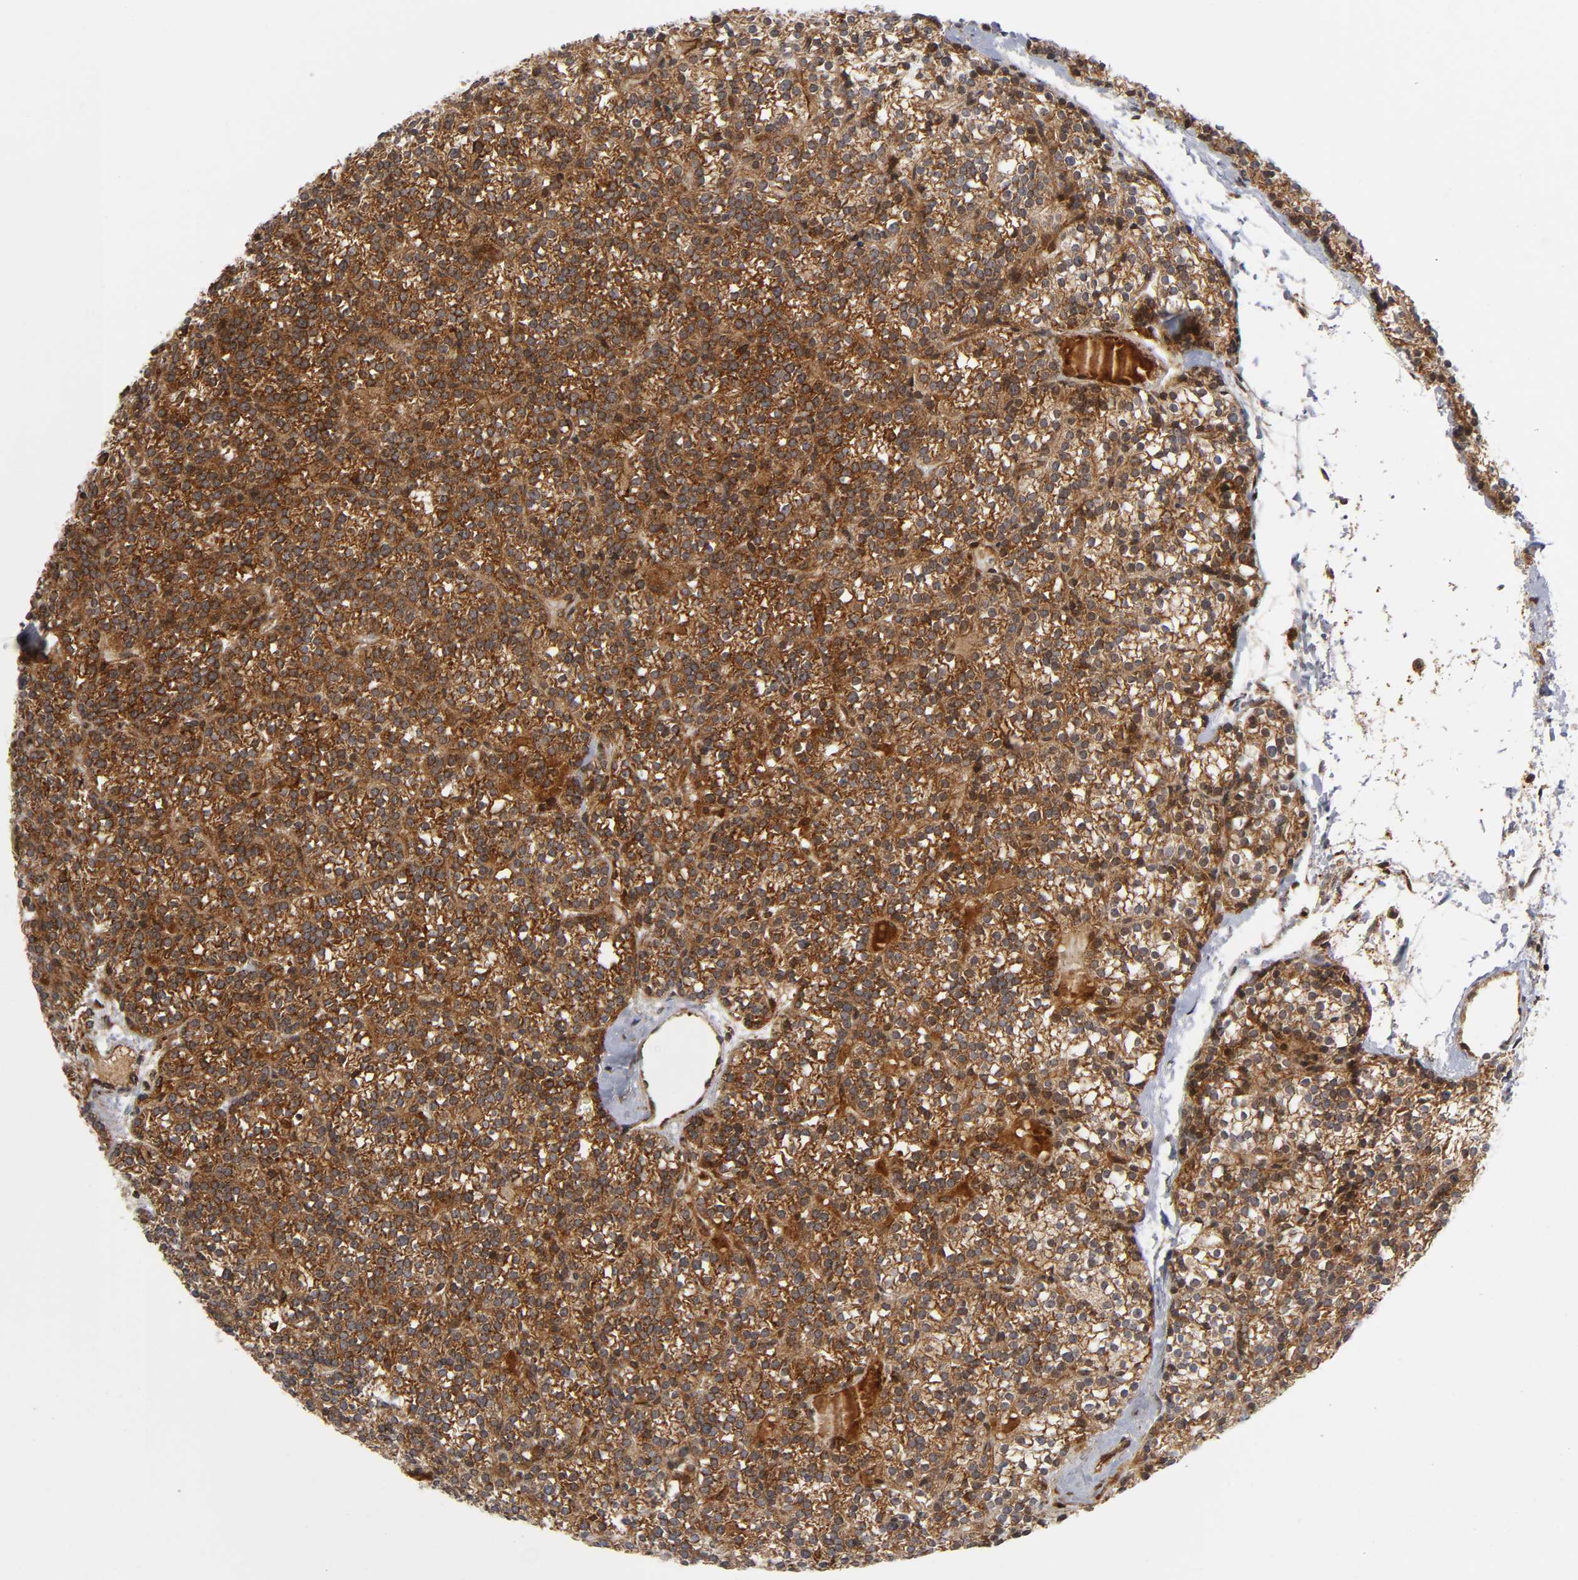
{"staining": {"intensity": "strong", "quantity": ">75%", "location": "cytoplasmic/membranous,nuclear"}, "tissue": "parathyroid gland", "cell_type": "Glandular cells", "image_type": "normal", "snomed": [{"axis": "morphology", "description": "Normal tissue, NOS"}, {"axis": "topography", "description": "Parathyroid gland"}], "caption": "Benign parathyroid gland exhibits strong cytoplasmic/membranous,nuclear expression in approximately >75% of glandular cells The staining was performed using DAB (3,3'-diaminobenzidine), with brown indicating positive protein expression. Nuclei are stained blue with hematoxylin..", "gene": "EIF5", "patient": {"sex": "female", "age": 50}}